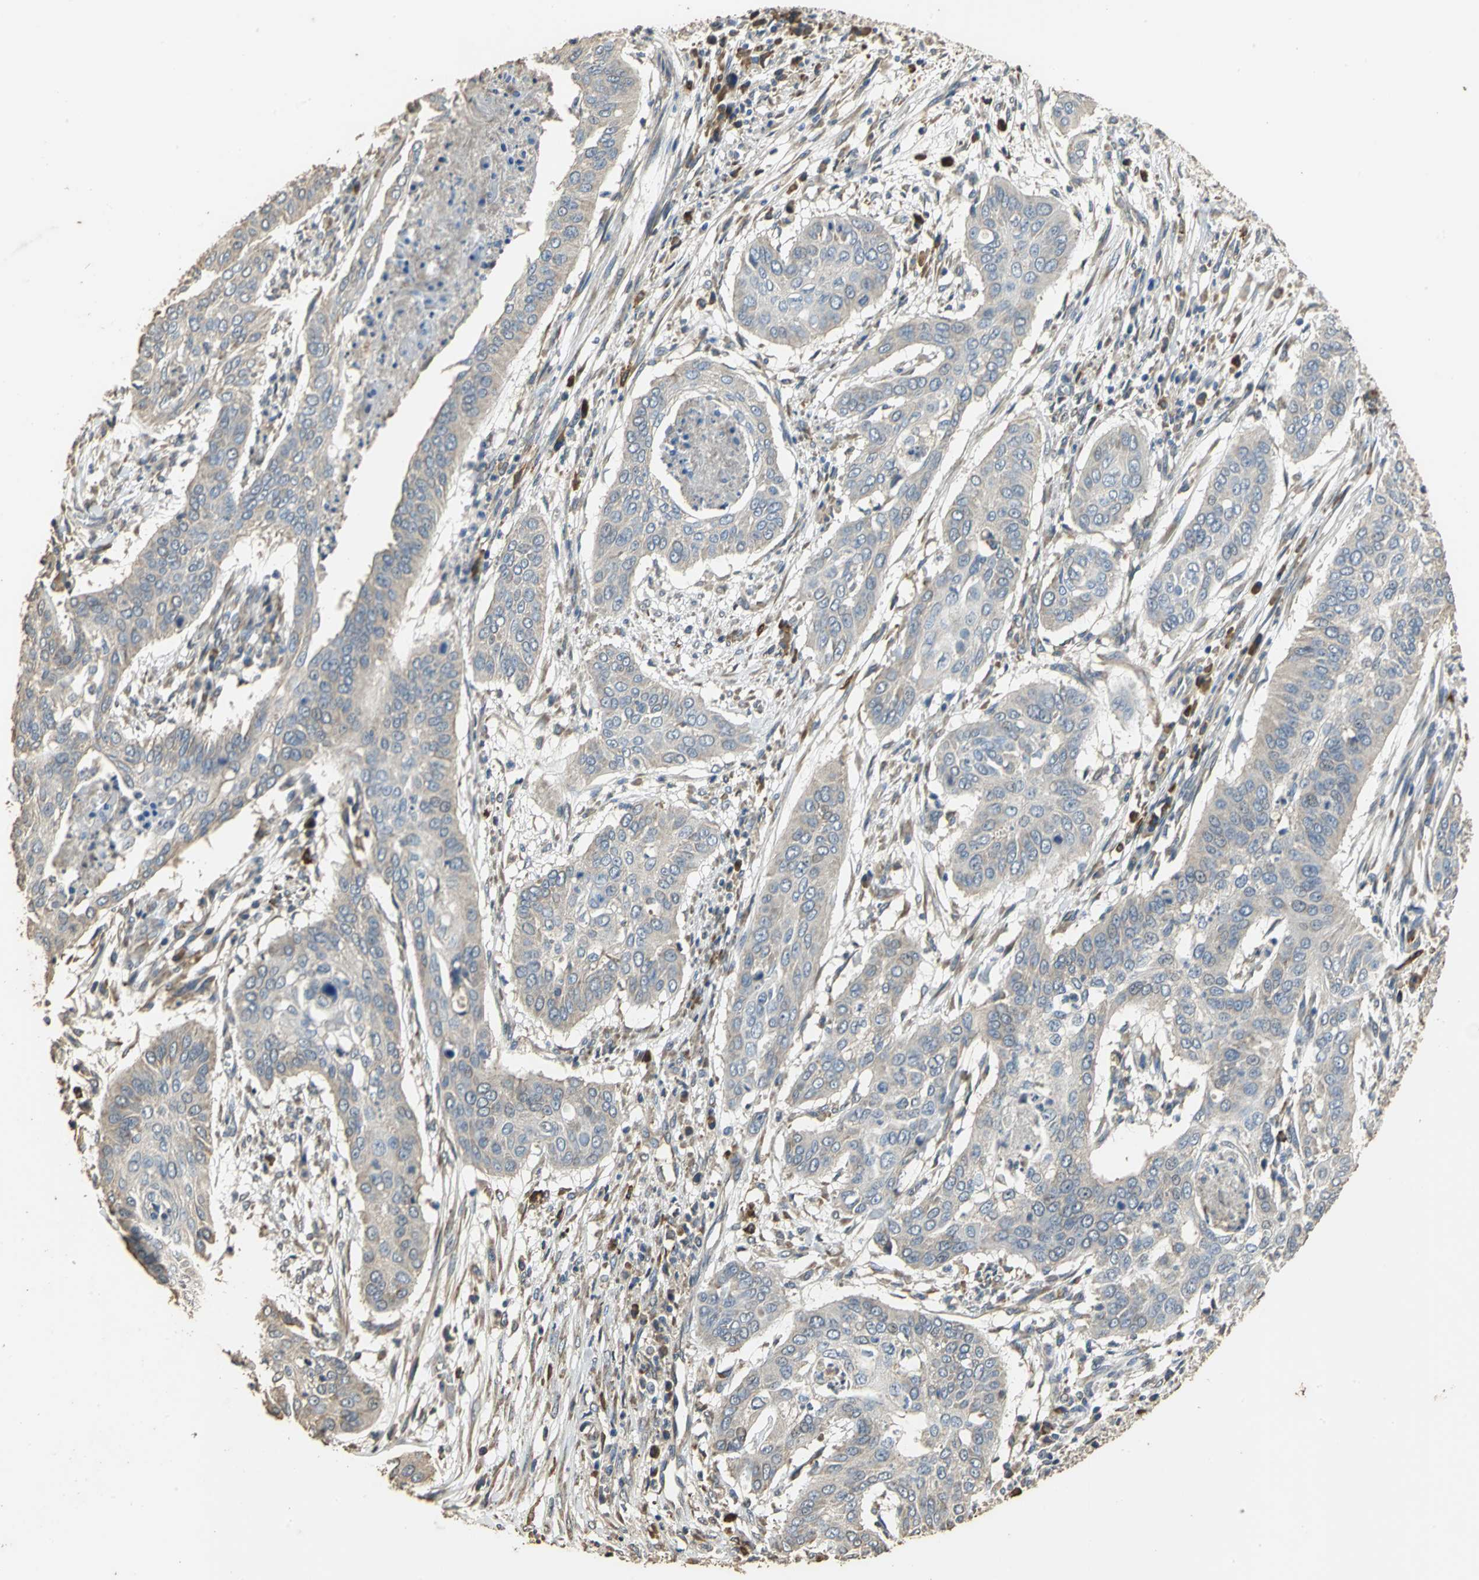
{"staining": {"intensity": "weak", "quantity": "25%-75%", "location": "cytoplasmic/membranous"}, "tissue": "cervical cancer", "cell_type": "Tumor cells", "image_type": "cancer", "snomed": [{"axis": "morphology", "description": "Squamous cell carcinoma, NOS"}, {"axis": "topography", "description": "Cervix"}], "caption": "A photomicrograph of human cervical cancer (squamous cell carcinoma) stained for a protein shows weak cytoplasmic/membranous brown staining in tumor cells.", "gene": "ACSL4", "patient": {"sex": "female", "age": 39}}